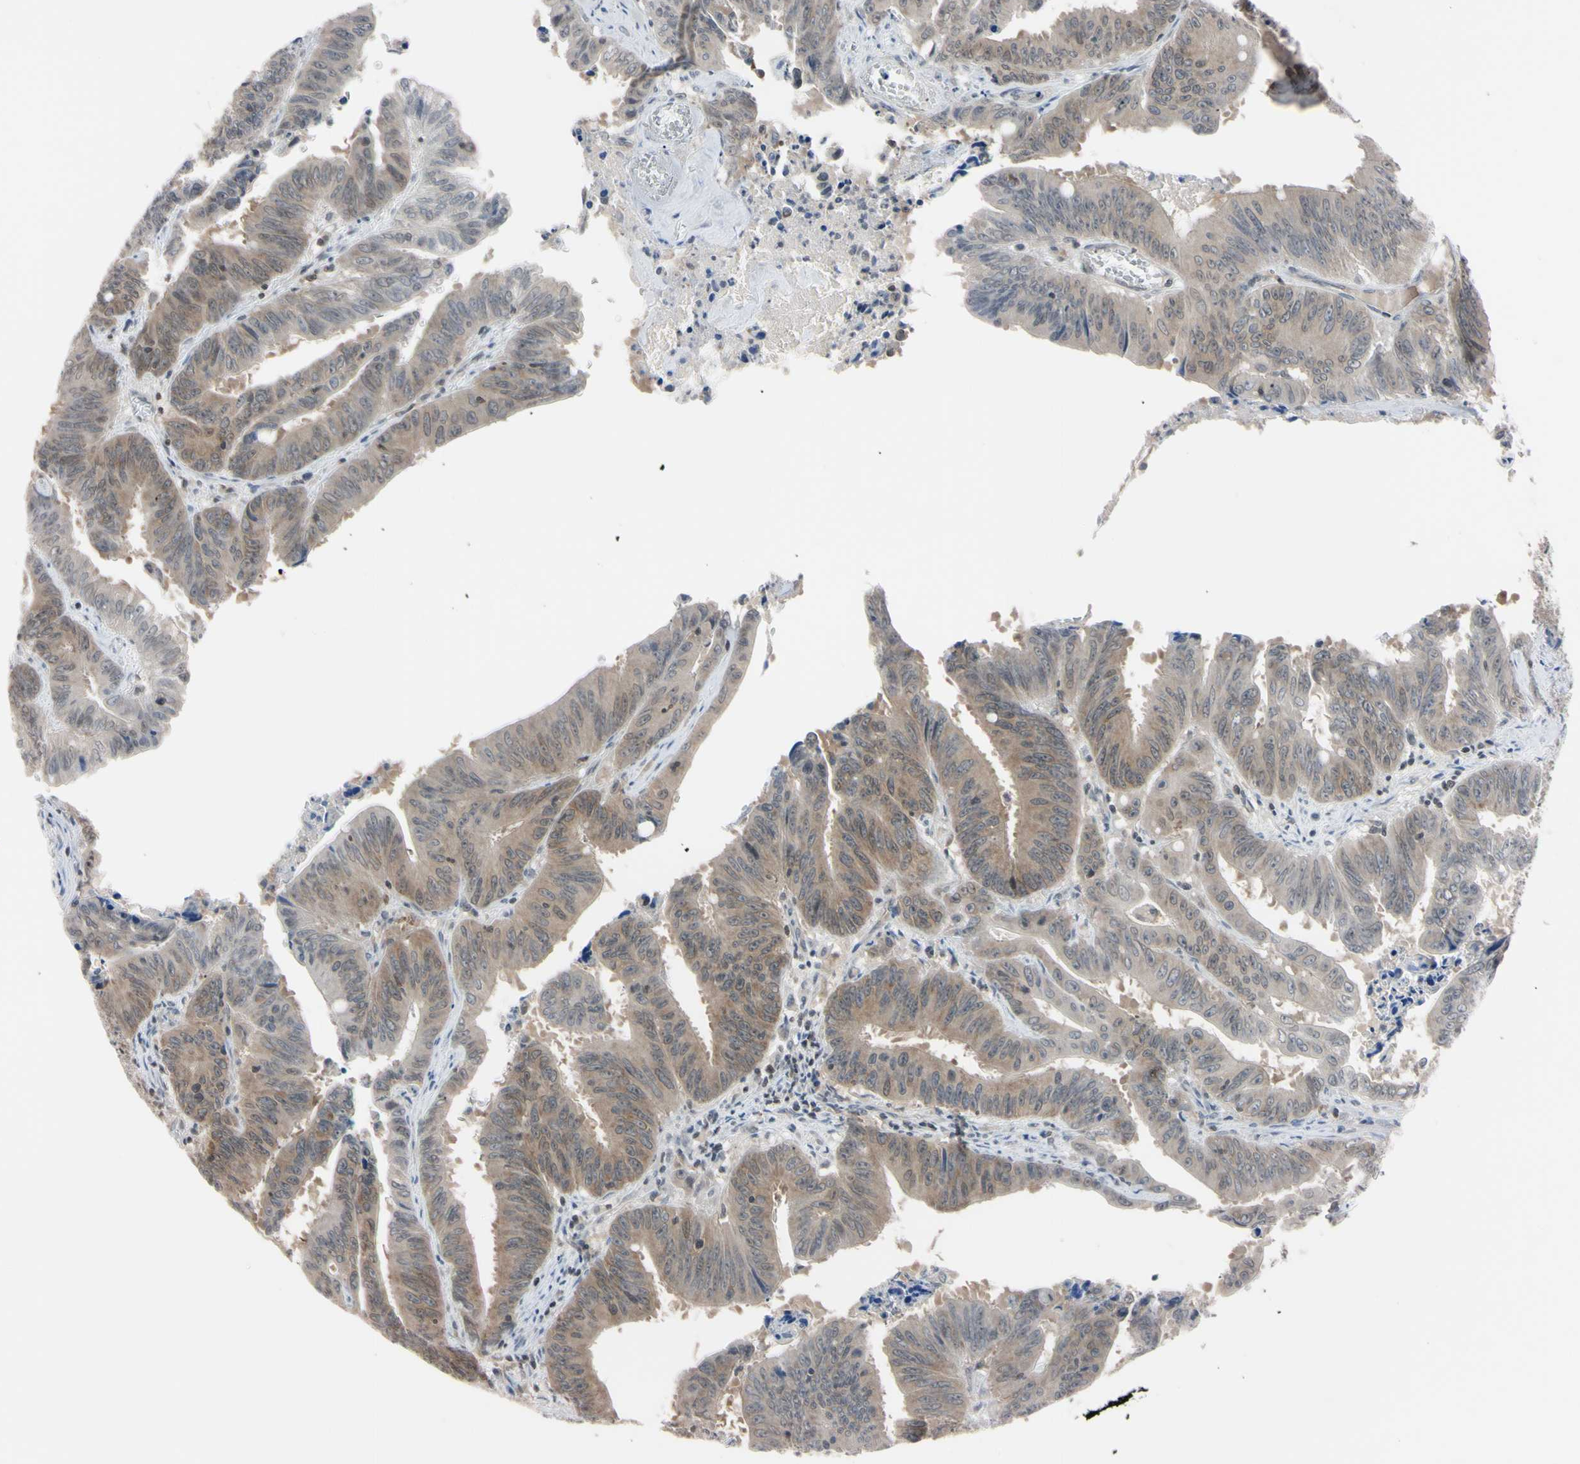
{"staining": {"intensity": "weak", "quantity": "25%-75%", "location": "cytoplasmic/membranous"}, "tissue": "colorectal cancer", "cell_type": "Tumor cells", "image_type": "cancer", "snomed": [{"axis": "morphology", "description": "Adenocarcinoma, NOS"}, {"axis": "topography", "description": "Colon"}], "caption": "Immunohistochemical staining of human colorectal cancer demonstrates low levels of weak cytoplasmic/membranous protein staining in approximately 25%-75% of tumor cells.", "gene": "UBE2I", "patient": {"sex": "male", "age": 45}}